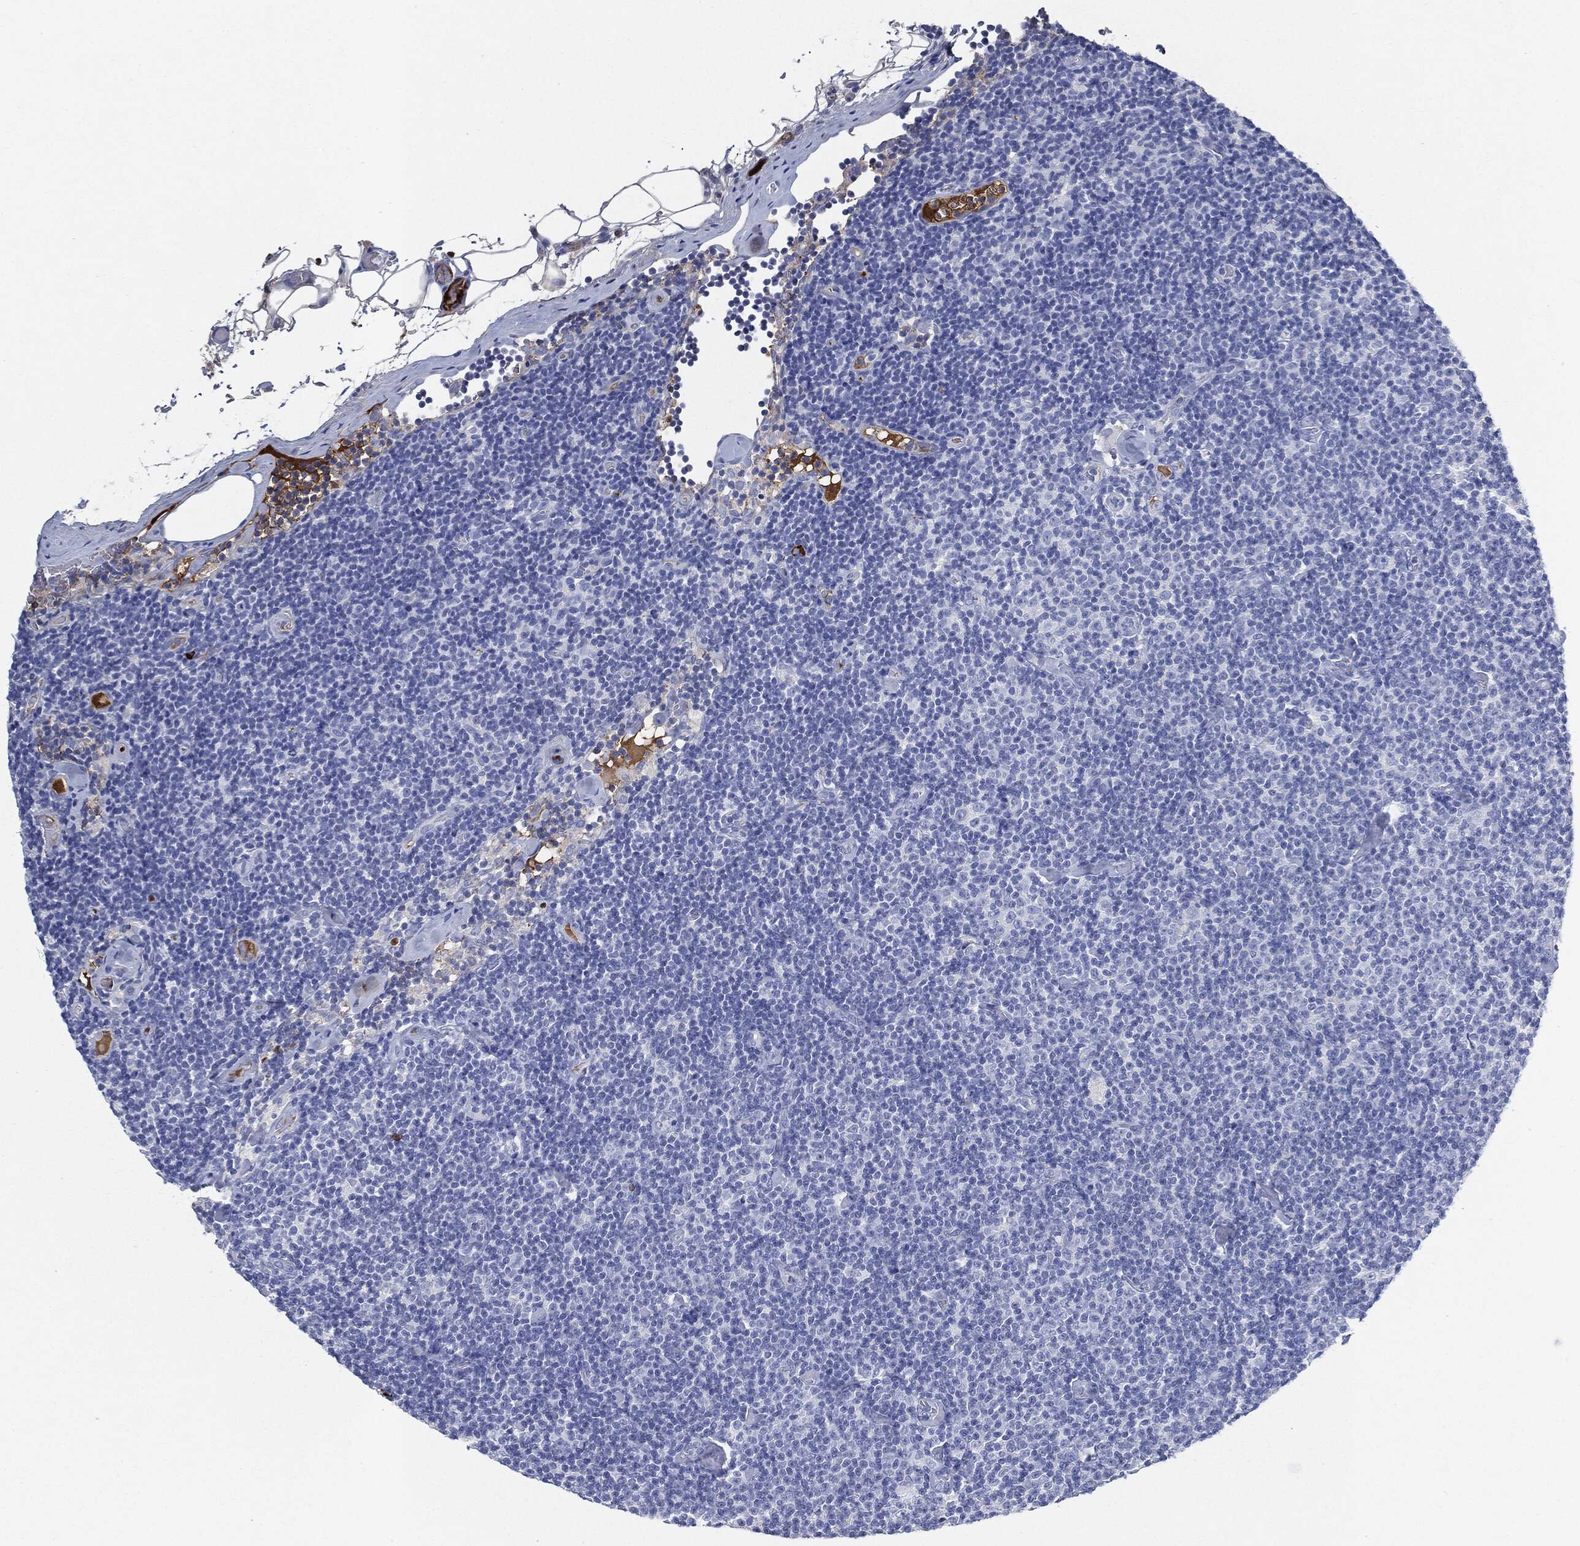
{"staining": {"intensity": "negative", "quantity": "none", "location": "none"}, "tissue": "lymphoma", "cell_type": "Tumor cells", "image_type": "cancer", "snomed": [{"axis": "morphology", "description": "Malignant lymphoma, non-Hodgkin's type, Low grade"}, {"axis": "topography", "description": "Lymph node"}], "caption": "Tumor cells are negative for brown protein staining in lymphoma. (Stains: DAB (3,3'-diaminobenzidine) IHC with hematoxylin counter stain, Microscopy: brightfield microscopy at high magnification).", "gene": "IGLV6-57", "patient": {"sex": "male", "age": 81}}